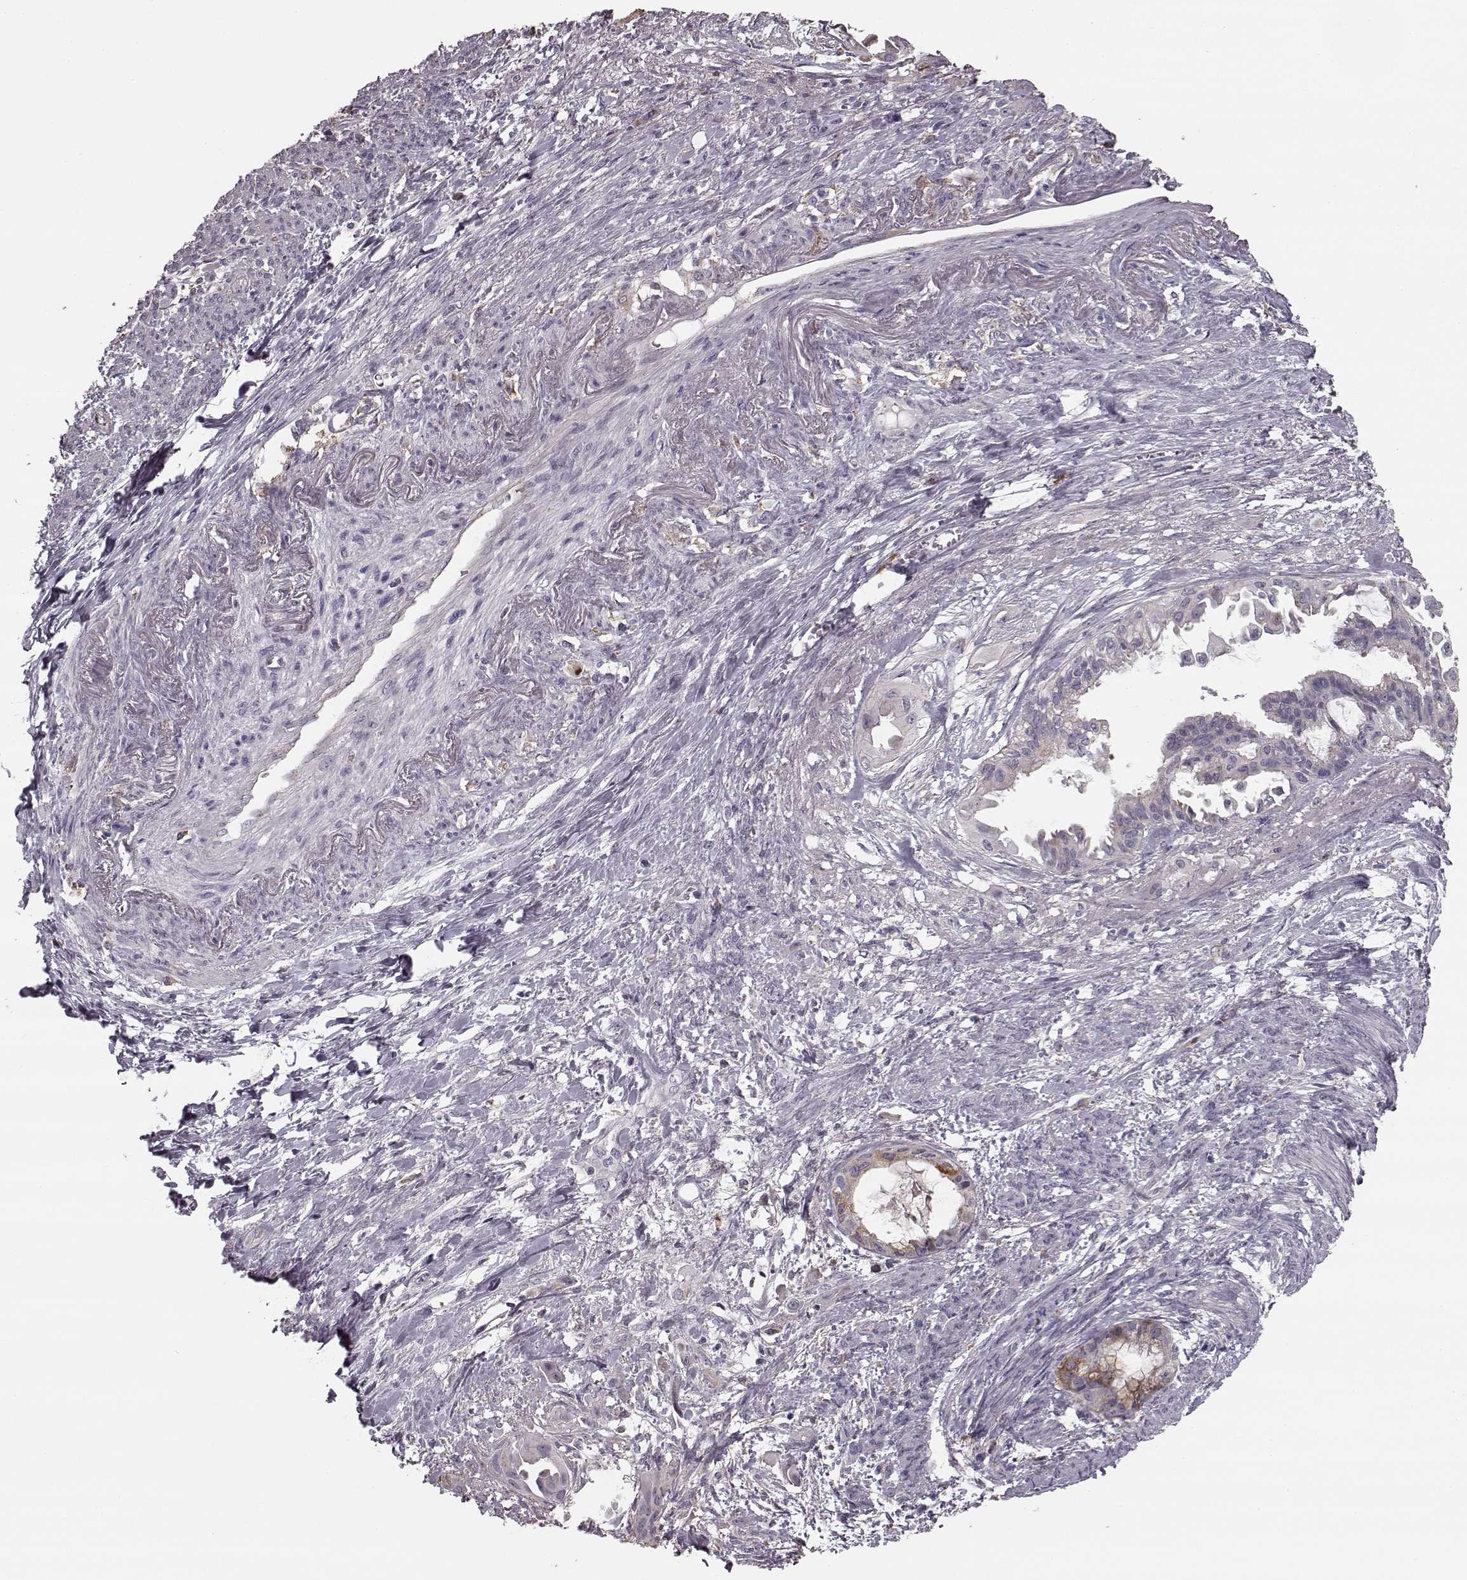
{"staining": {"intensity": "weak", "quantity": "<25%", "location": "cytoplasmic/membranous"}, "tissue": "endometrial cancer", "cell_type": "Tumor cells", "image_type": "cancer", "snomed": [{"axis": "morphology", "description": "Adenocarcinoma, NOS"}, {"axis": "topography", "description": "Endometrium"}], "caption": "The image reveals no significant positivity in tumor cells of endometrial cancer.", "gene": "HMMR", "patient": {"sex": "female", "age": 86}}